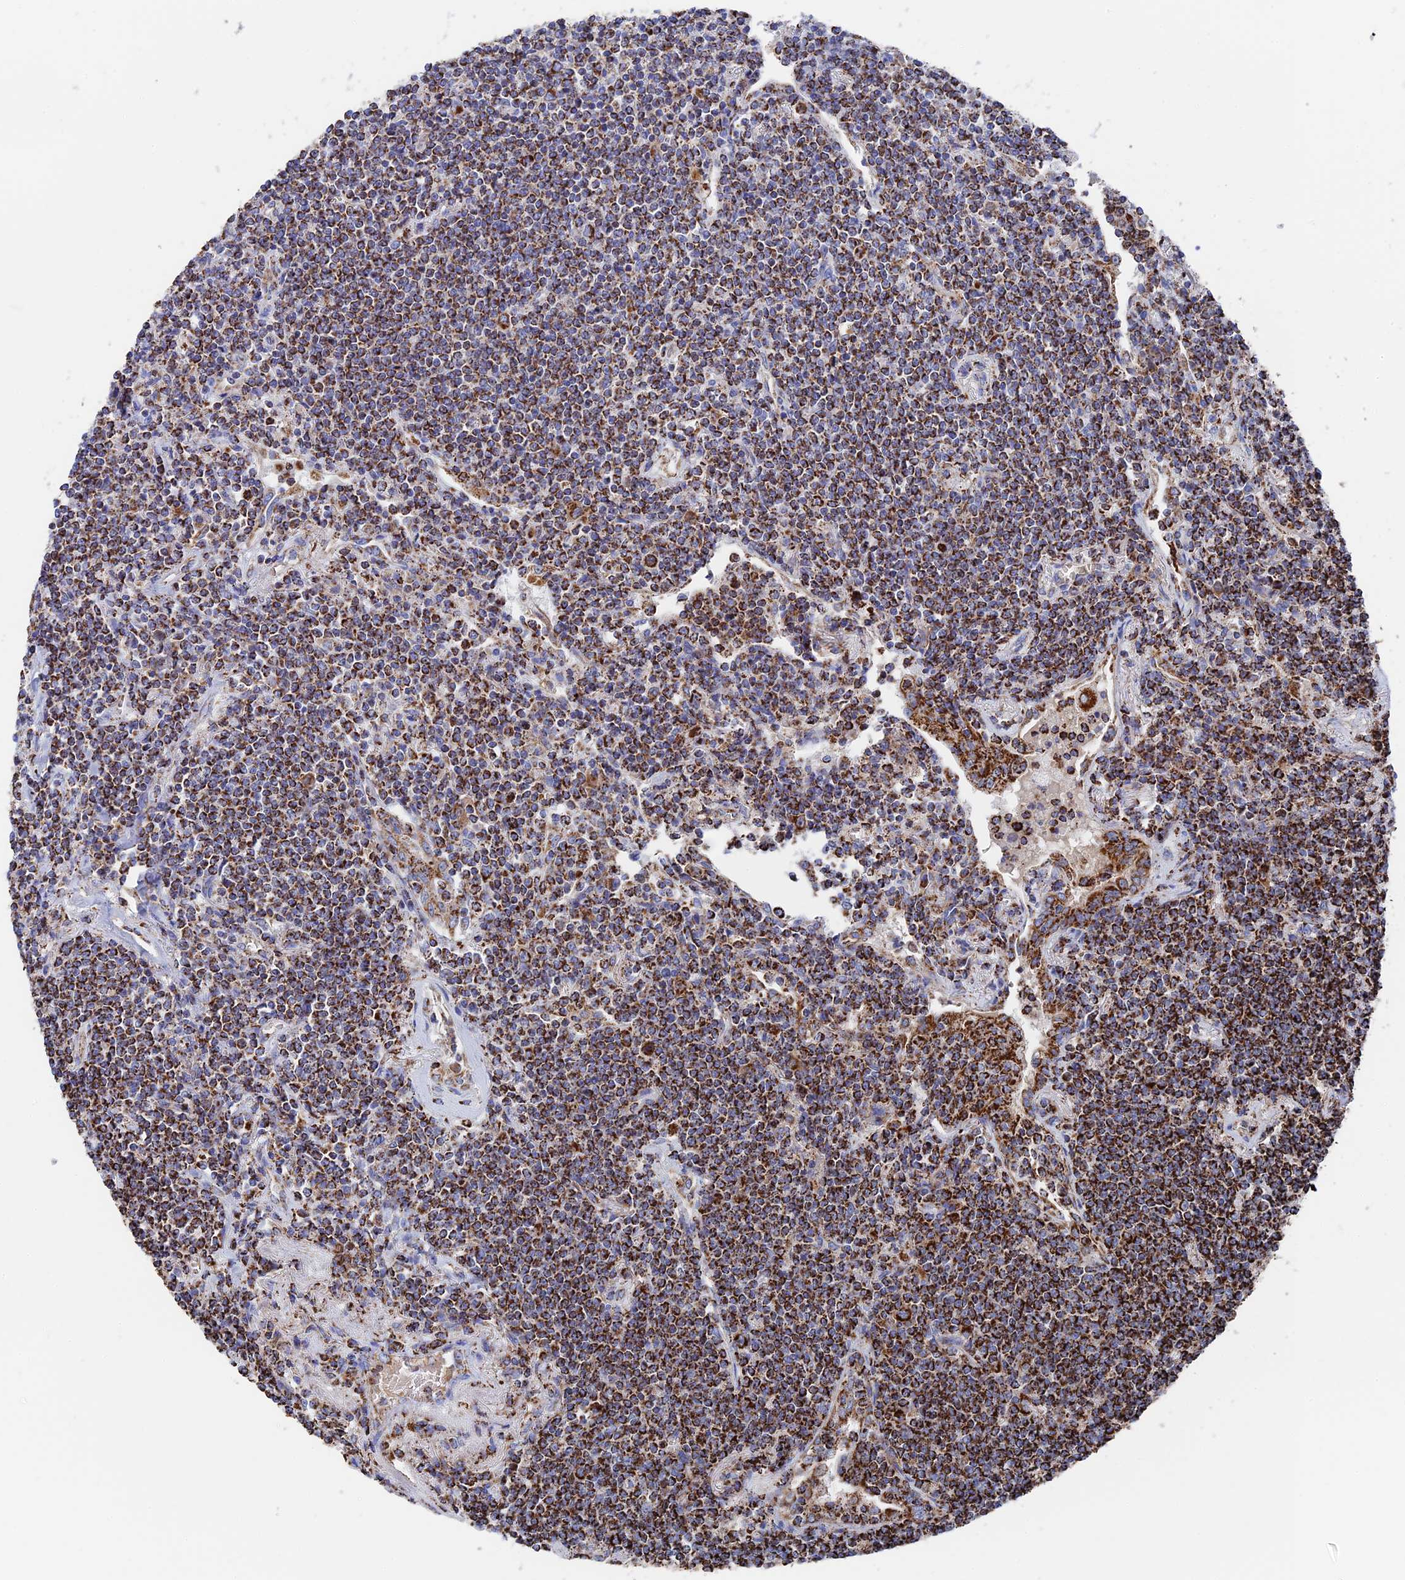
{"staining": {"intensity": "strong", "quantity": ">75%", "location": "cytoplasmic/membranous"}, "tissue": "lymphoma", "cell_type": "Tumor cells", "image_type": "cancer", "snomed": [{"axis": "morphology", "description": "Malignant lymphoma, non-Hodgkin's type, Low grade"}, {"axis": "topography", "description": "Lung"}], "caption": "Approximately >75% of tumor cells in lymphoma exhibit strong cytoplasmic/membranous protein staining as visualized by brown immunohistochemical staining.", "gene": "HAUS8", "patient": {"sex": "female", "age": 71}}